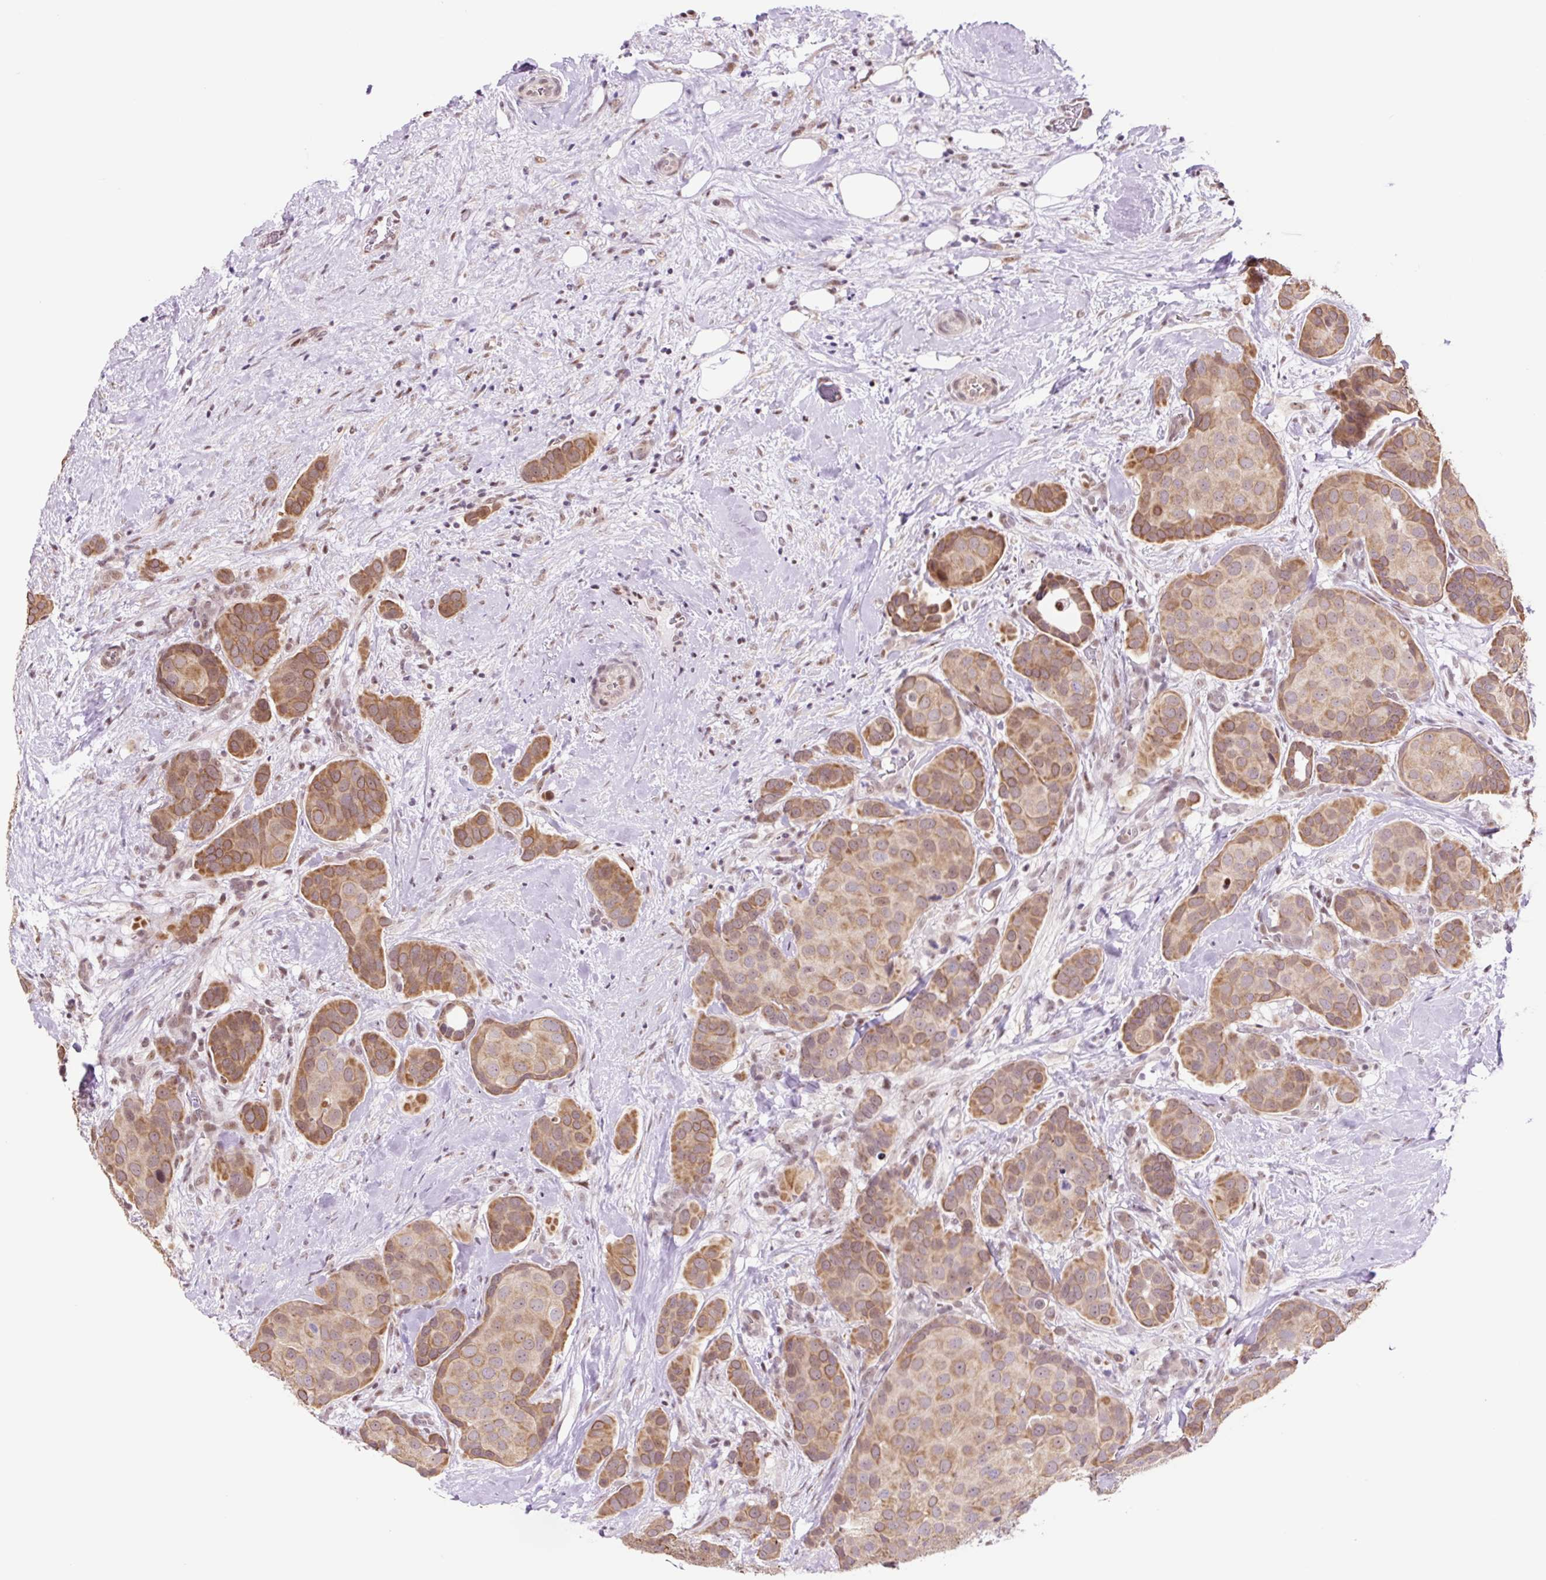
{"staining": {"intensity": "moderate", "quantity": ">75%", "location": "cytoplasmic/membranous"}, "tissue": "breast cancer", "cell_type": "Tumor cells", "image_type": "cancer", "snomed": [{"axis": "morphology", "description": "Duct carcinoma"}, {"axis": "topography", "description": "Breast"}], "caption": "Protein staining of breast cancer tissue exhibits moderate cytoplasmic/membranous positivity in about >75% of tumor cells. (IHC, brightfield microscopy, high magnification).", "gene": "TAF1A", "patient": {"sex": "female", "age": 70}}